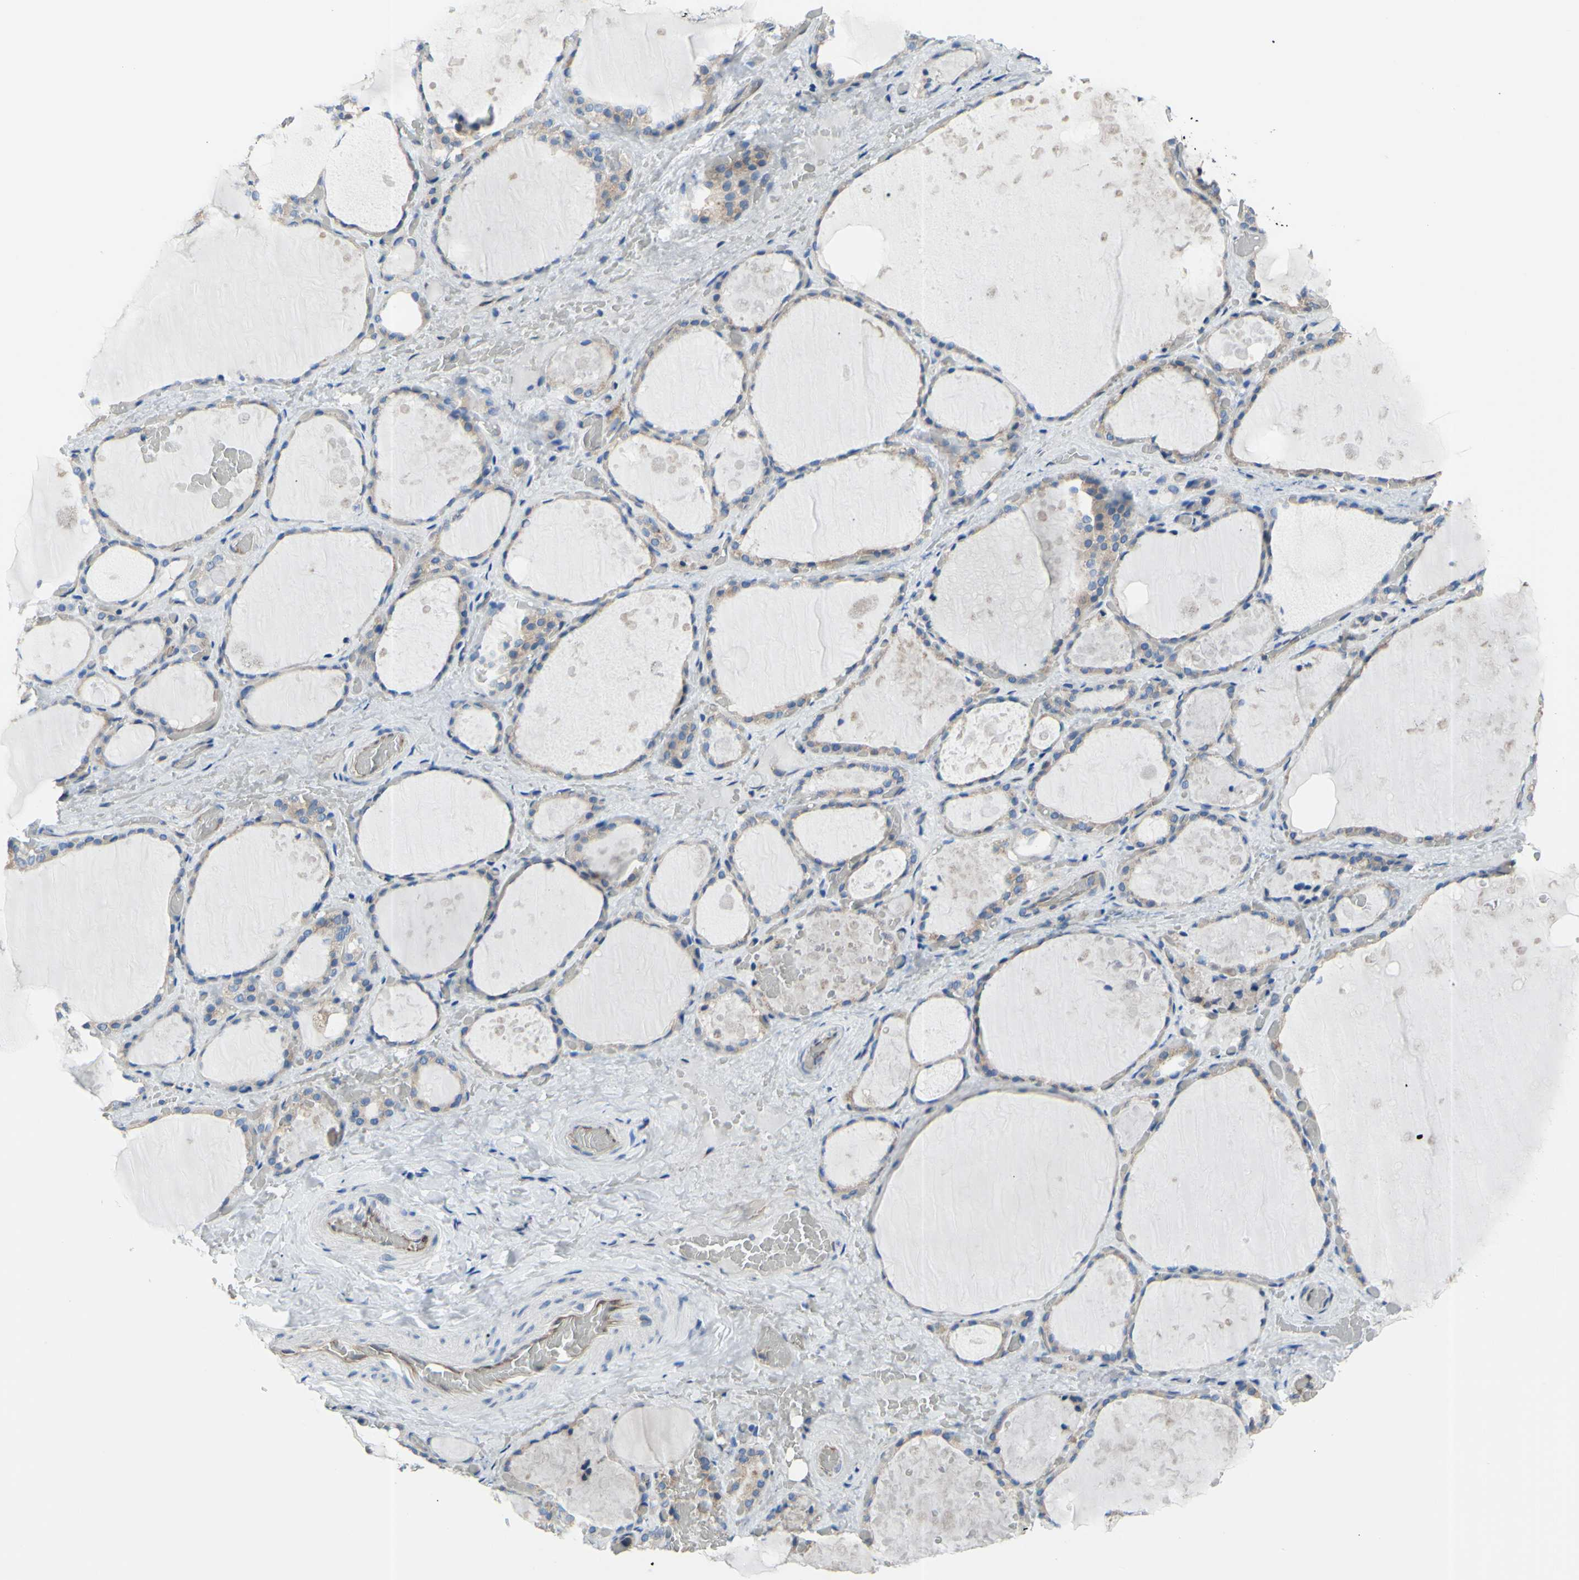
{"staining": {"intensity": "negative", "quantity": "none", "location": "none"}, "tissue": "thyroid gland", "cell_type": "Glandular cells", "image_type": "normal", "snomed": [{"axis": "morphology", "description": "Normal tissue, NOS"}, {"axis": "topography", "description": "Thyroid gland"}], "caption": "Immunohistochemical staining of benign human thyroid gland exhibits no significant expression in glandular cells.", "gene": "MGST2", "patient": {"sex": "male", "age": 61}}